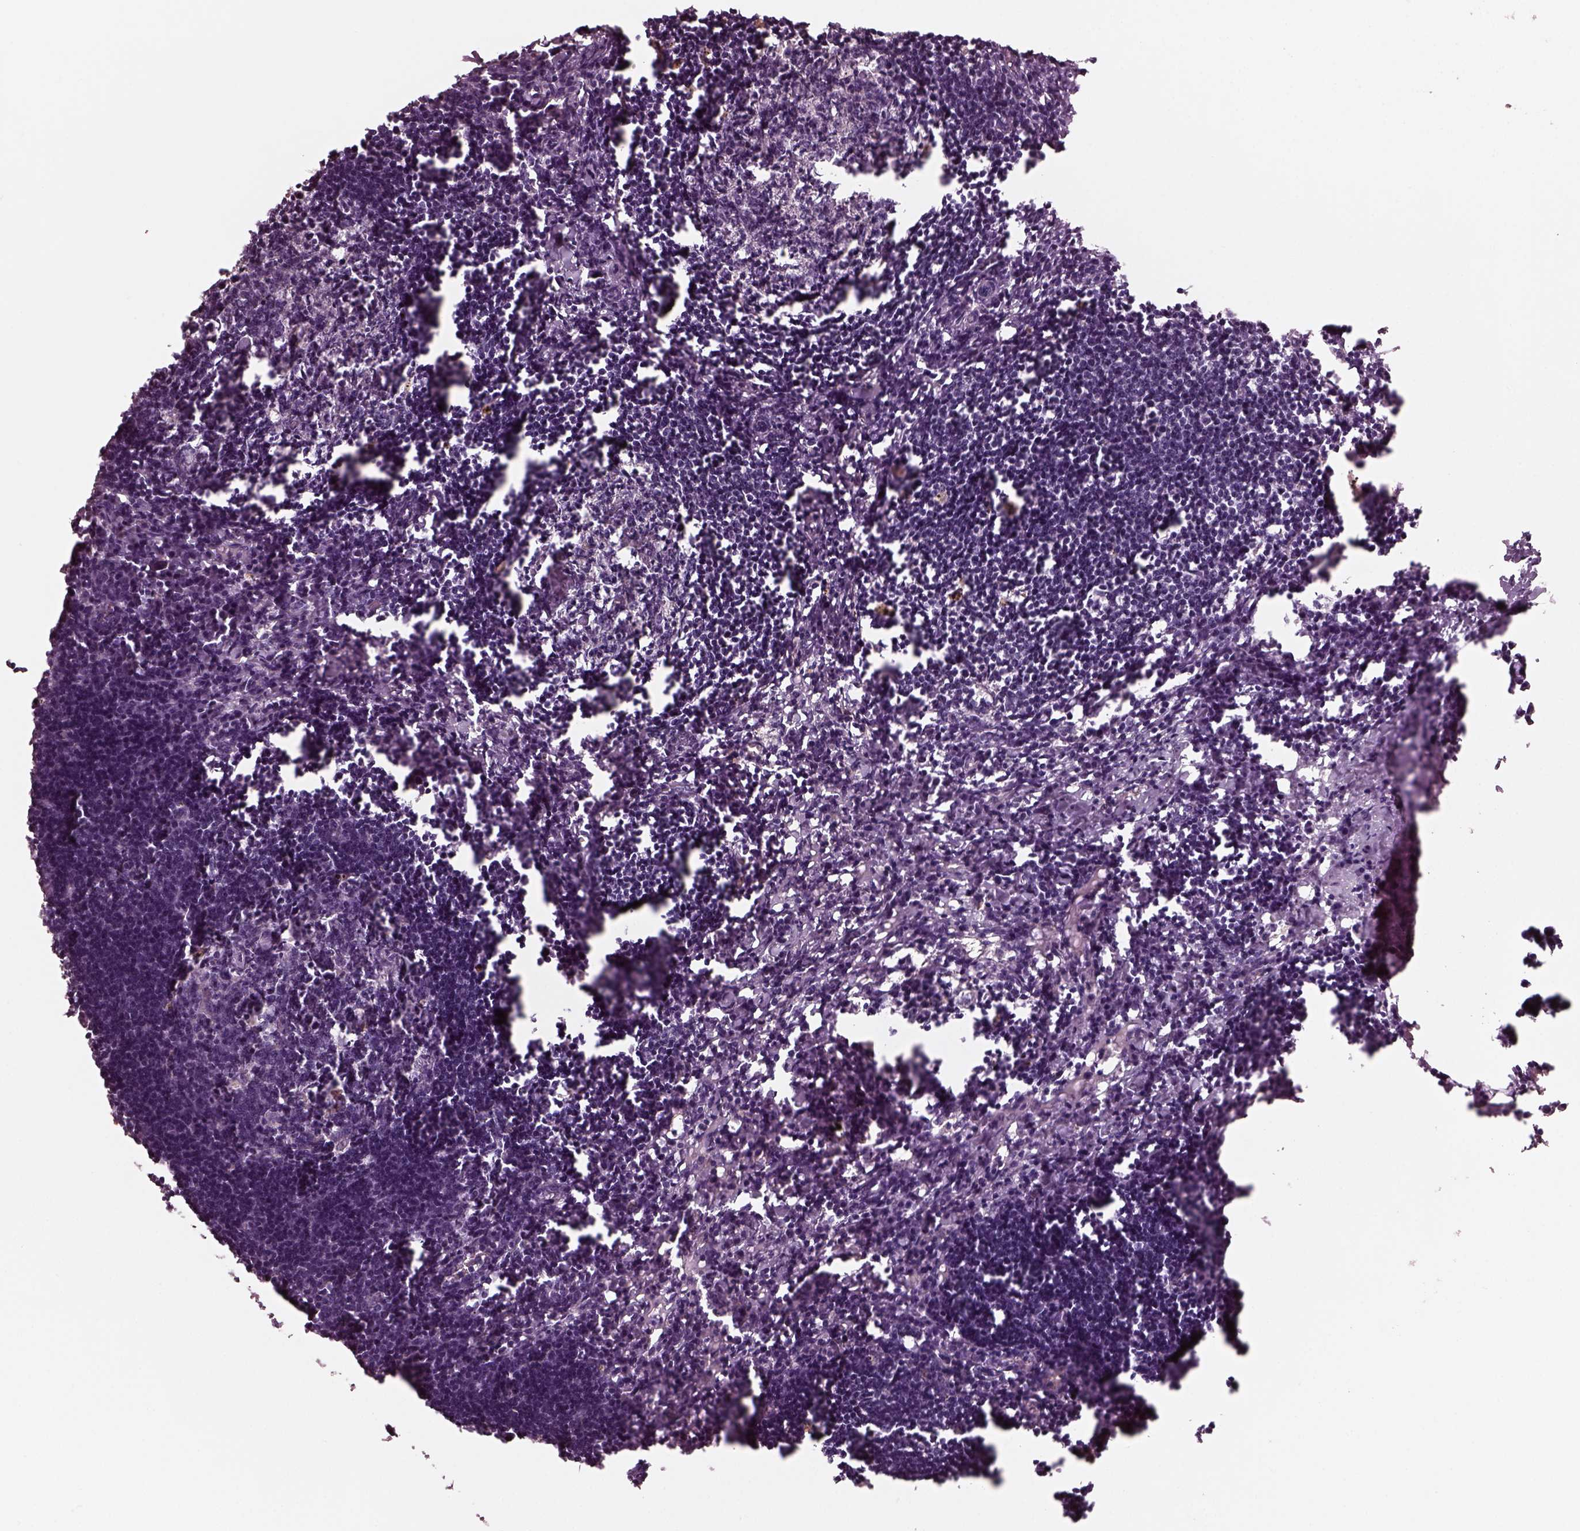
{"staining": {"intensity": "negative", "quantity": "none", "location": "none"}, "tissue": "lymph node", "cell_type": "Germinal center cells", "image_type": "normal", "snomed": [{"axis": "morphology", "description": "Normal tissue, NOS"}, {"axis": "topography", "description": "Lymph node"}], "caption": "DAB (3,3'-diaminobenzidine) immunohistochemical staining of normal lymph node demonstrates no significant staining in germinal center cells.", "gene": "PORCN", "patient": {"sex": "male", "age": 55}}